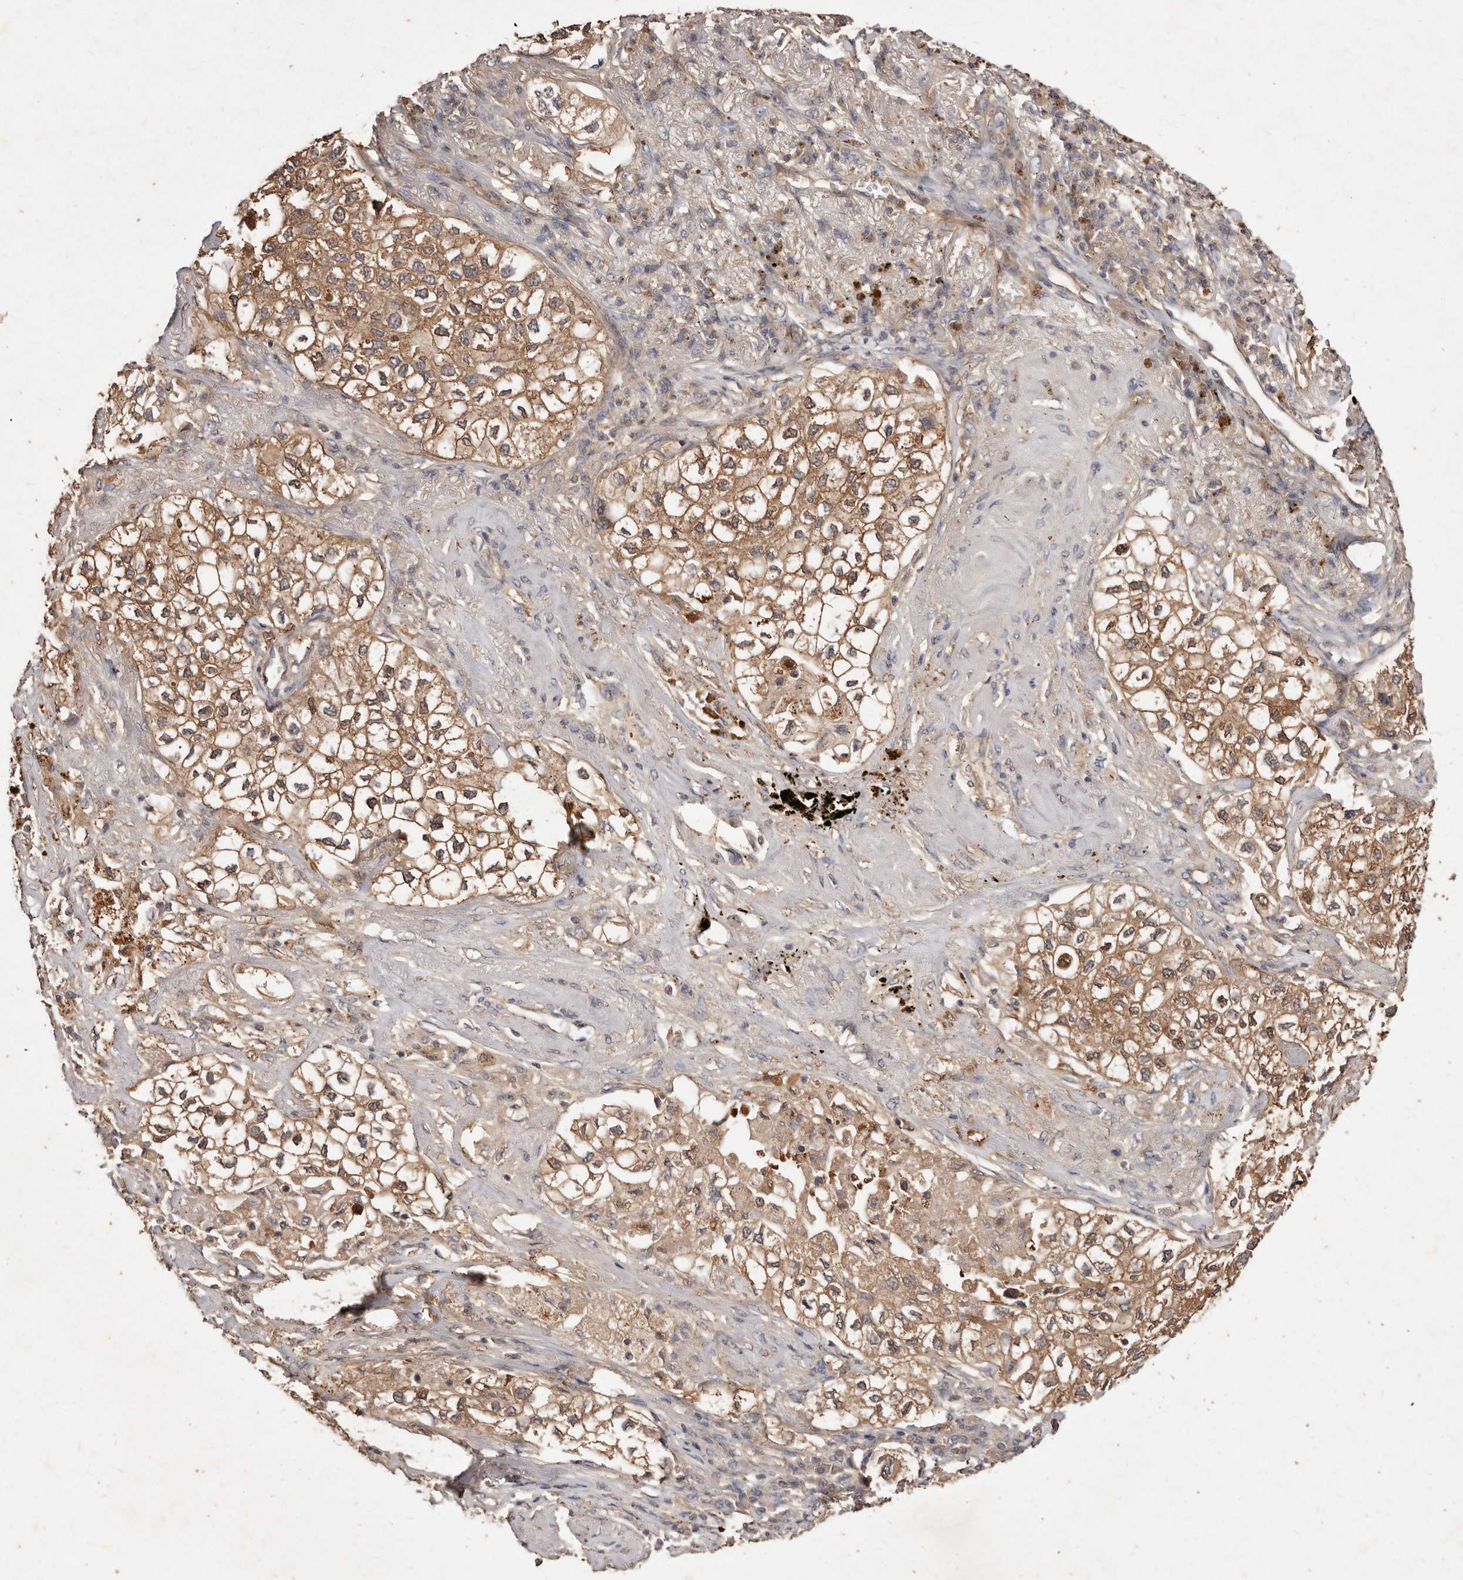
{"staining": {"intensity": "moderate", "quantity": ">75%", "location": "cytoplasmic/membranous"}, "tissue": "lung cancer", "cell_type": "Tumor cells", "image_type": "cancer", "snomed": [{"axis": "morphology", "description": "Adenocarcinoma, NOS"}, {"axis": "topography", "description": "Lung"}], "caption": "Lung adenocarcinoma stained for a protein exhibits moderate cytoplasmic/membranous positivity in tumor cells.", "gene": "CCL14", "patient": {"sex": "male", "age": 63}}